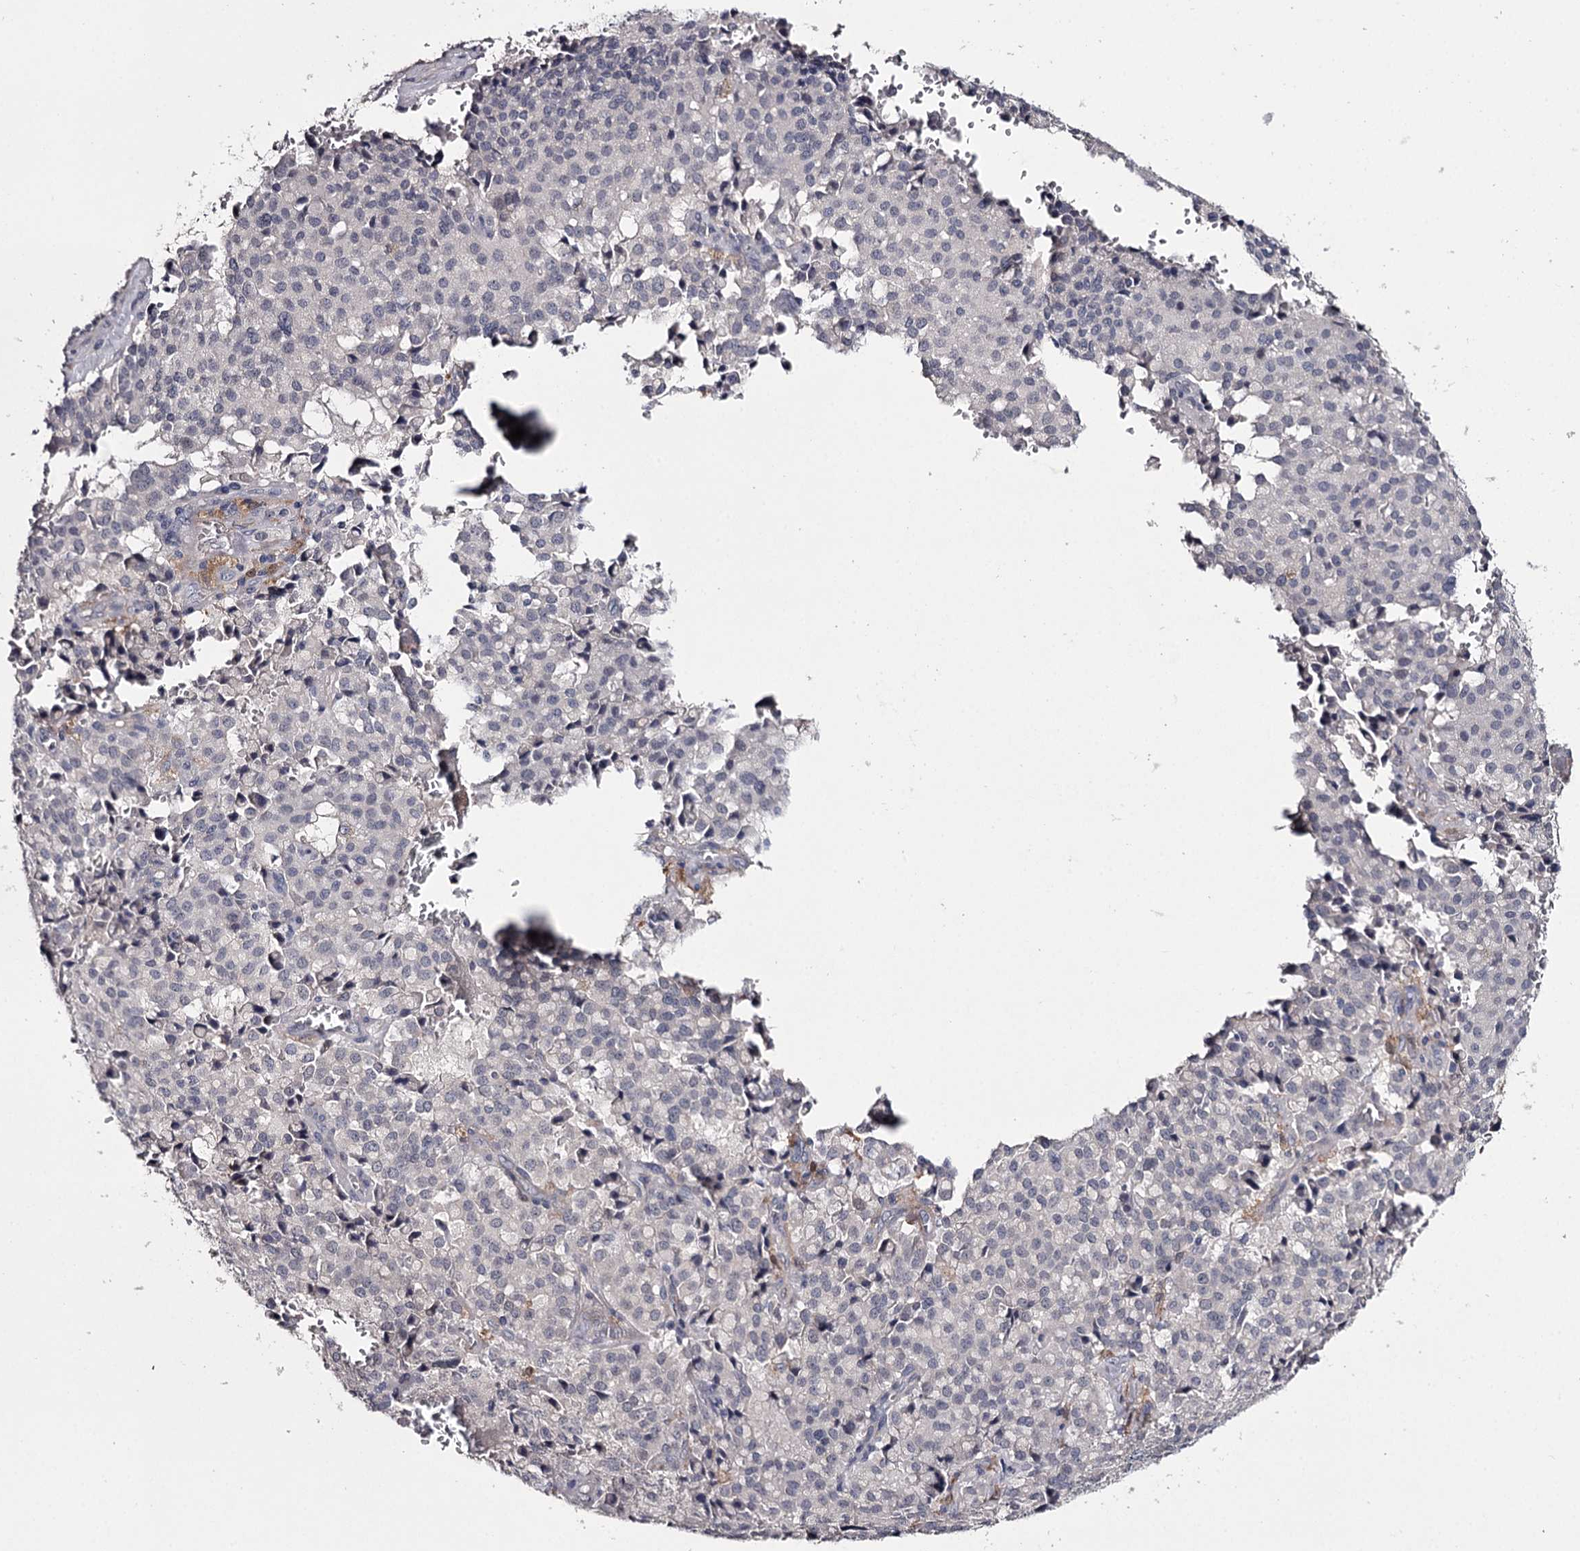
{"staining": {"intensity": "negative", "quantity": "none", "location": "none"}, "tissue": "pancreatic cancer", "cell_type": "Tumor cells", "image_type": "cancer", "snomed": [{"axis": "morphology", "description": "Adenocarcinoma, NOS"}, {"axis": "topography", "description": "Pancreas"}], "caption": "Immunohistochemistry of pancreatic adenocarcinoma exhibits no expression in tumor cells.", "gene": "FDXACB1", "patient": {"sex": "male", "age": 65}}